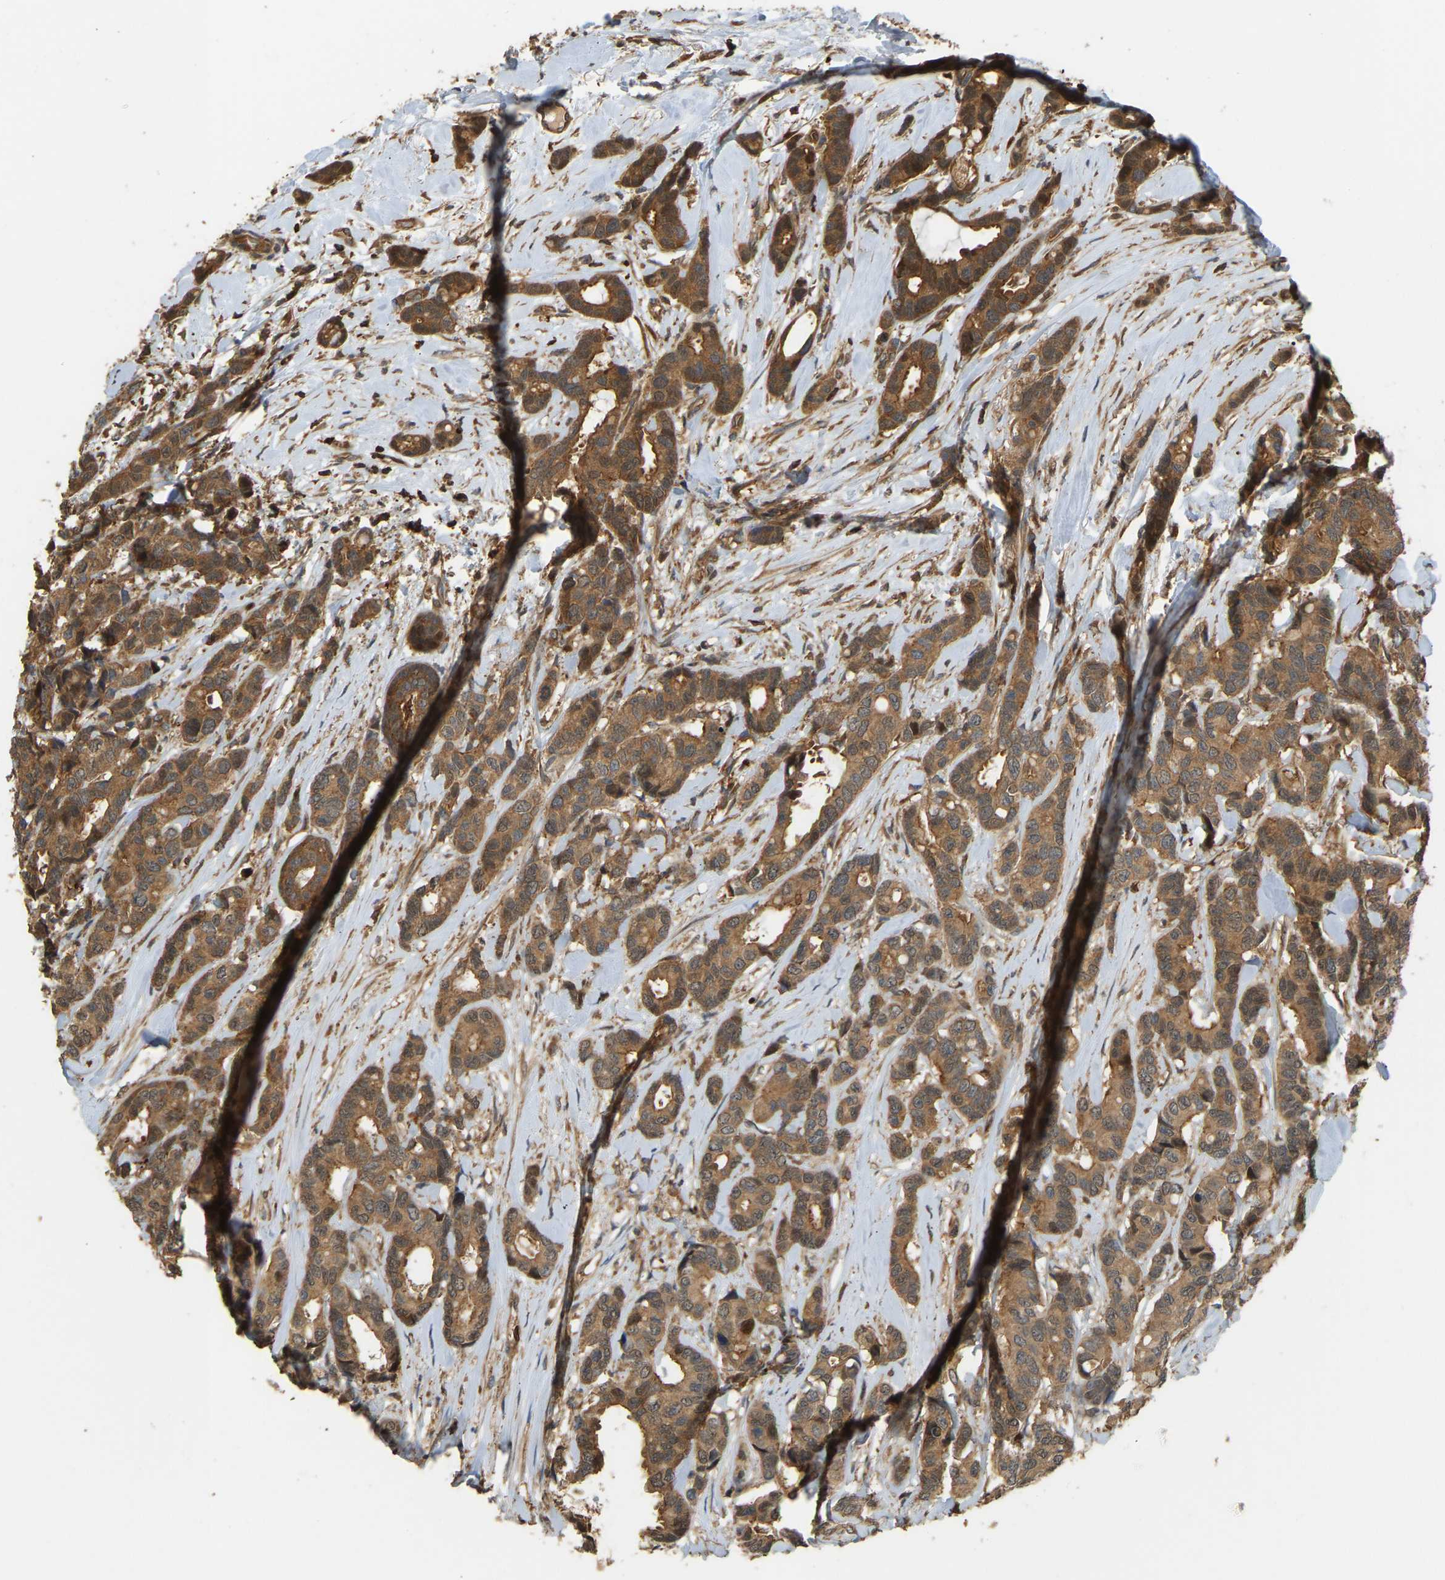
{"staining": {"intensity": "moderate", "quantity": ">75%", "location": "cytoplasmic/membranous"}, "tissue": "breast cancer", "cell_type": "Tumor cells", "image_type": "cancer", "snomed": [{"axis": "morphology", "description": "Duct carcinoma"}, {"axis": "topography", "description": "Breast"}], "caption": "Breast cancer (invasive ductal carcinoma) stained for a protein (brown) reveals moderate cytoplasmic/membranous positive expression in about >75% of tumor cells.", "gene": "GOPC", "patient": {"sex": "female", "age": 87}}